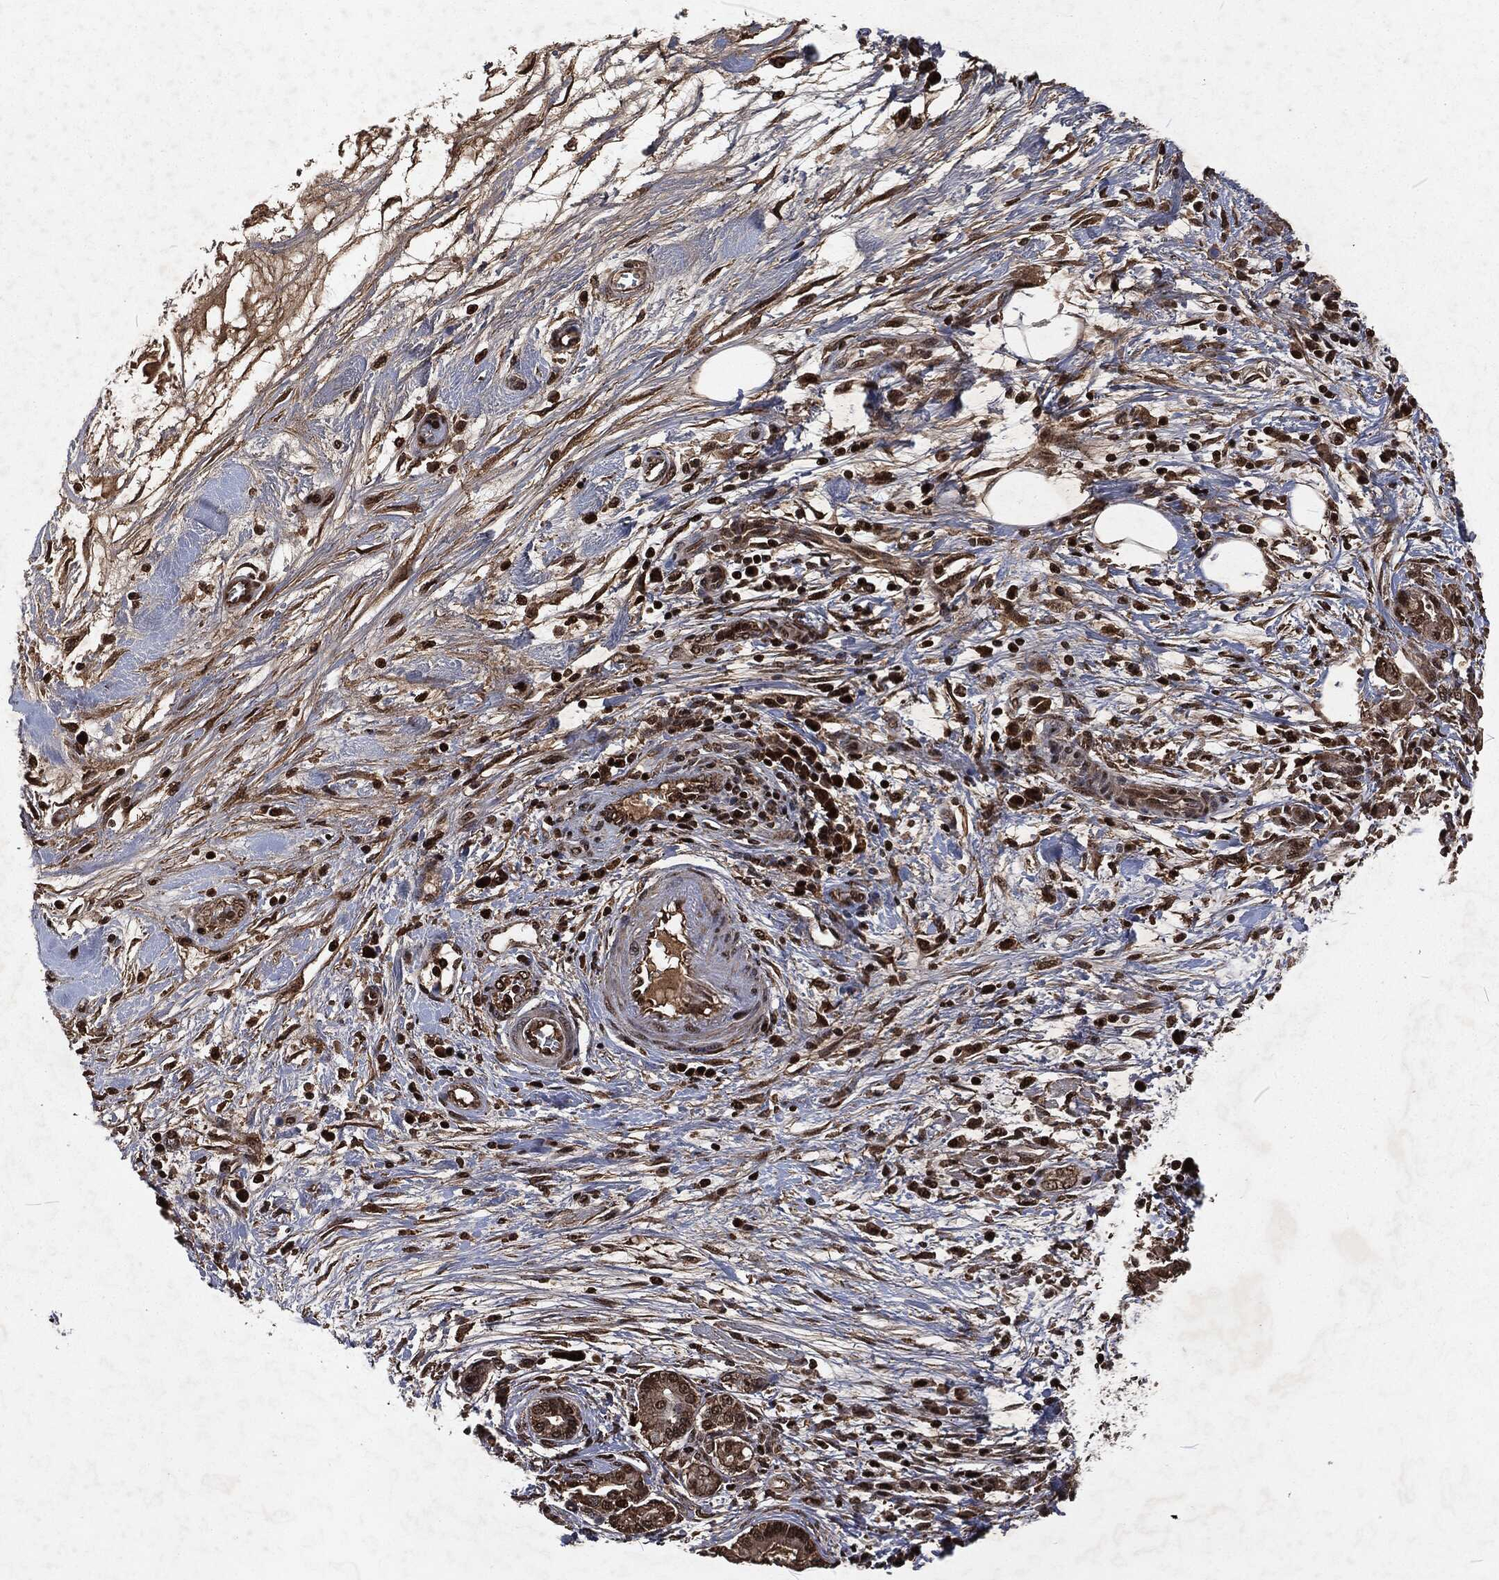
{"staining": {"intensity": "moderate", "quantity": "25%-75%", "location": "nuclear"}, "tissue": "pancreatic cancer", "cell_type": "Tumor cells", "image_type": "cancer", "snomed": [{"axis": "morphology", "description": "Adenocarcinoma, NOS"}, {"axis": "topography", "description": "Pancreas"}], "caption": "Immunohistochemistry (IHC) histopathology image of neoplastic tissue: pancreatic cancer (adenocarcinoma) stained using immunohistochemistry (IHC) demonstrates medium levels of moderate protein expression localized specifically in the nuclear of tumor cells, appearing as a nuclear brown color.", "gene": "SNAI1", "patient": {"sex": "female", "age": 73}}